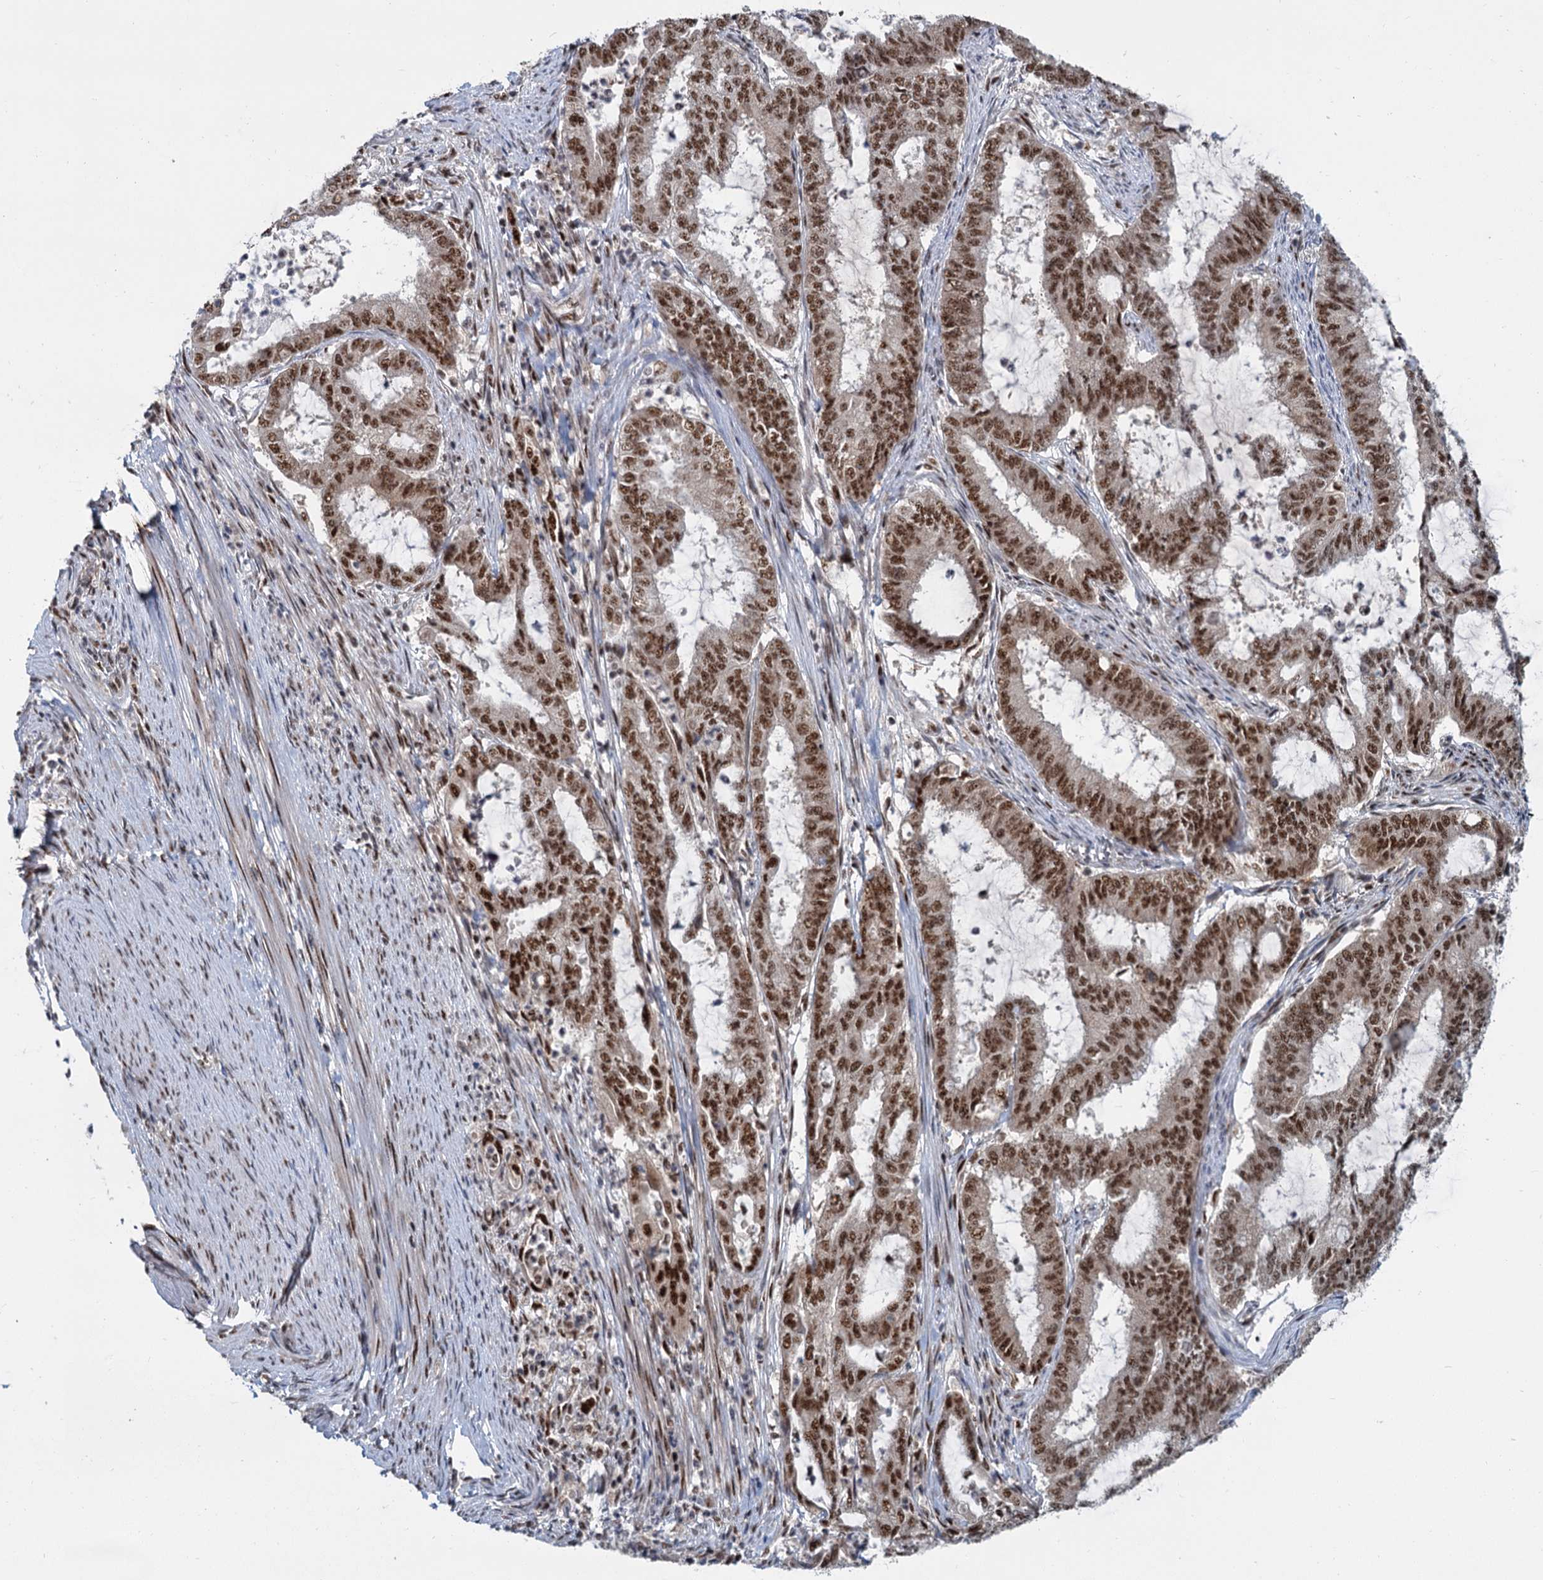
{"staining": {"intensity": "moderate", "quantity": ">75%", "location": "nuclear"}, "tissue": "endometrial cancer", "cell_type": "Tumor cells", "image_type": "cancer", "snomed": [{"axis": "morphology", "description": "Adenocarcinoma, NOS"}, {"axis": "topography", "description": "Endometrium"}], "caption": "Adenocarcinoma (endometrial) stained for a protein (brown) displays moderate nuclear positive expression in approximately >75% of tumor cells.", "gene": "WBP4", "patient": {"sex": "female", "age": 51}}